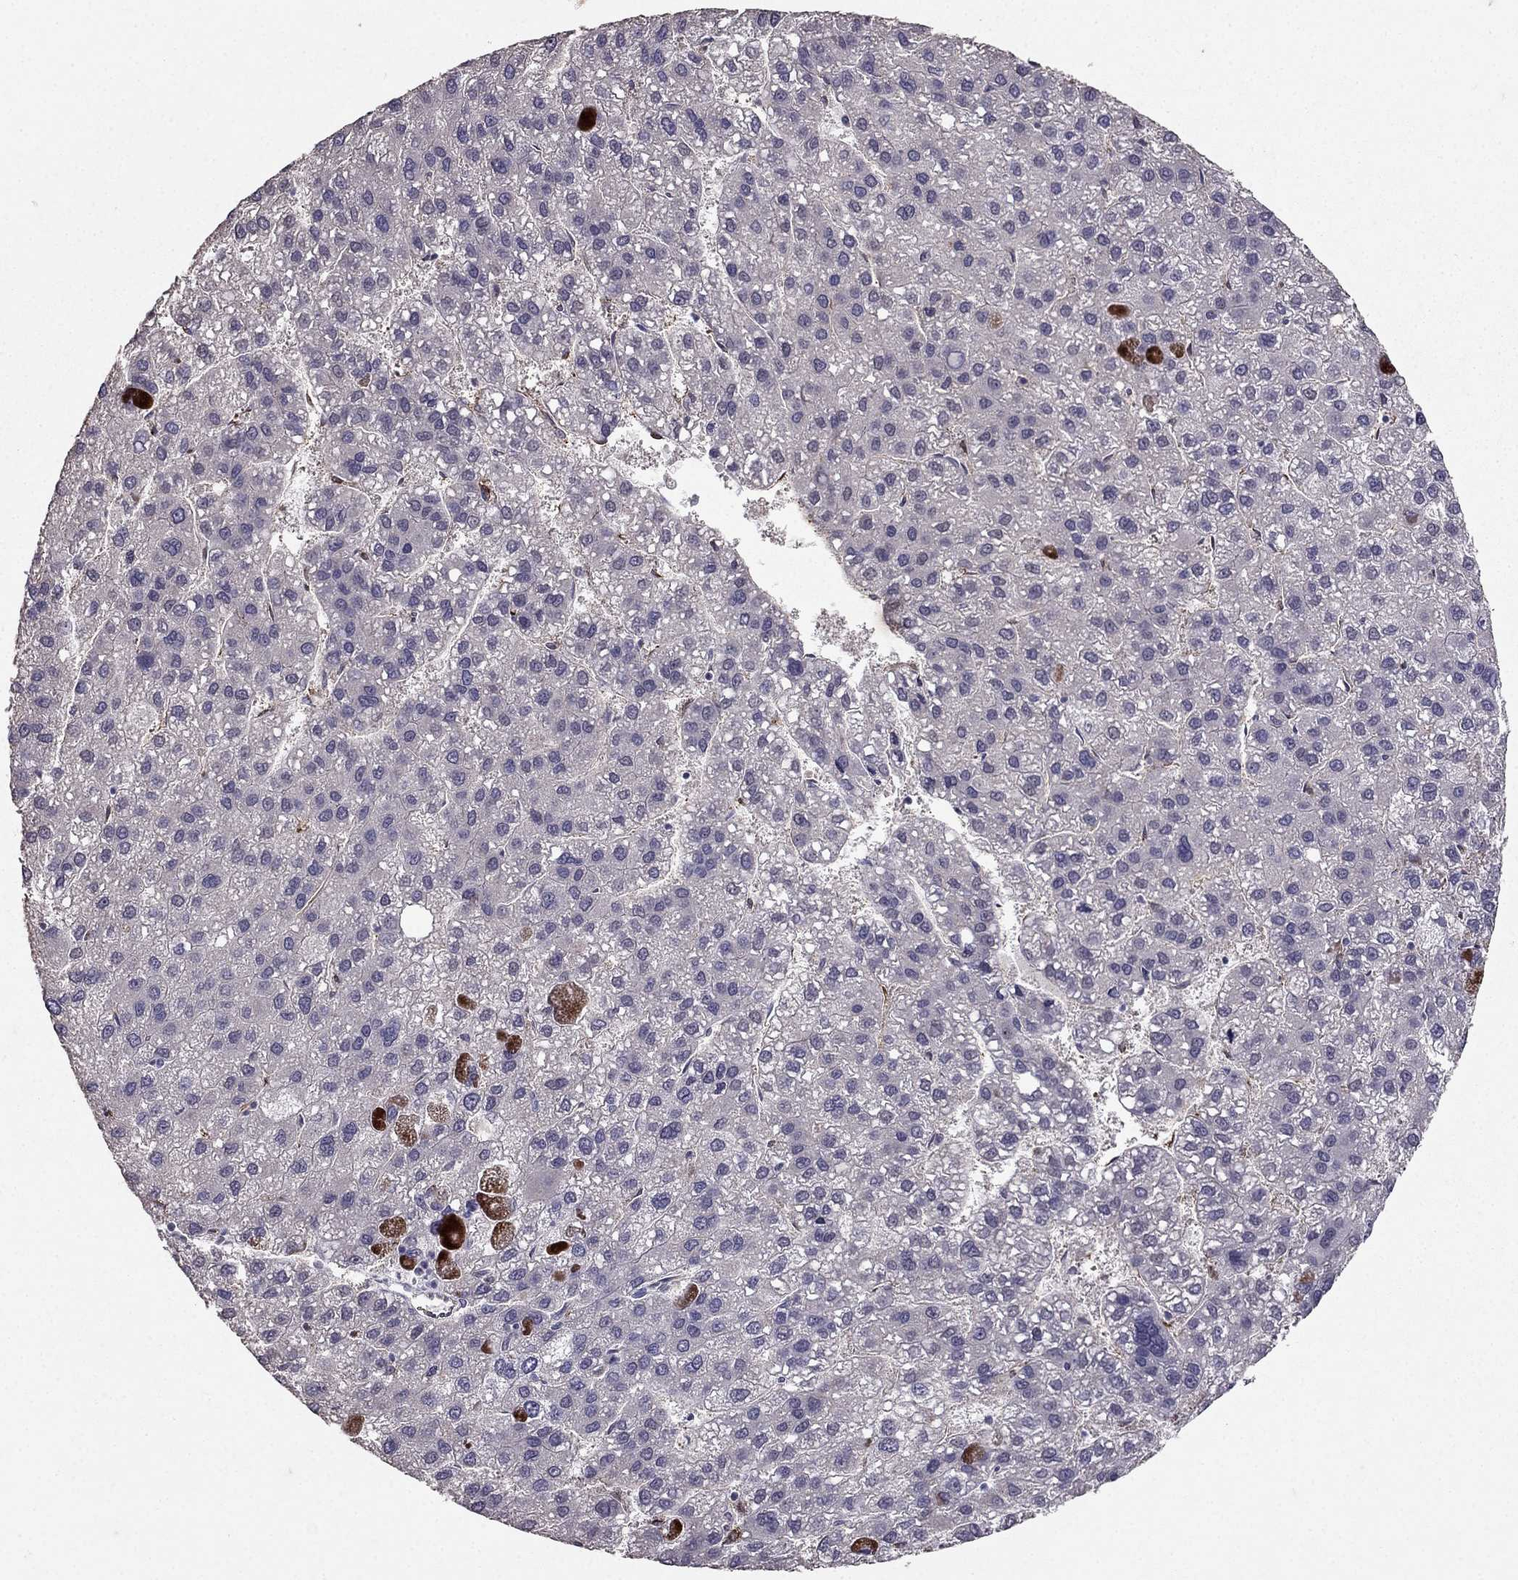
{"staining": {"intensity": "negative", "quantity": "none", "location": "none"}, "tissue": "liver cancer", "cell_type": "Tumor cells", "image_type": "cancer", "snomed": [{"axis": "morphology", "description": "Carcinoma, Hepatocellular, NOS"}, {"axis": "topography", "description": "Liver"}], "caption": "IHC of human hepatocellular carcinoma (liver) displays no staining in tumor cells.", "gene": "RASIP1", "patient": {"sex": "female", "age": 82}}